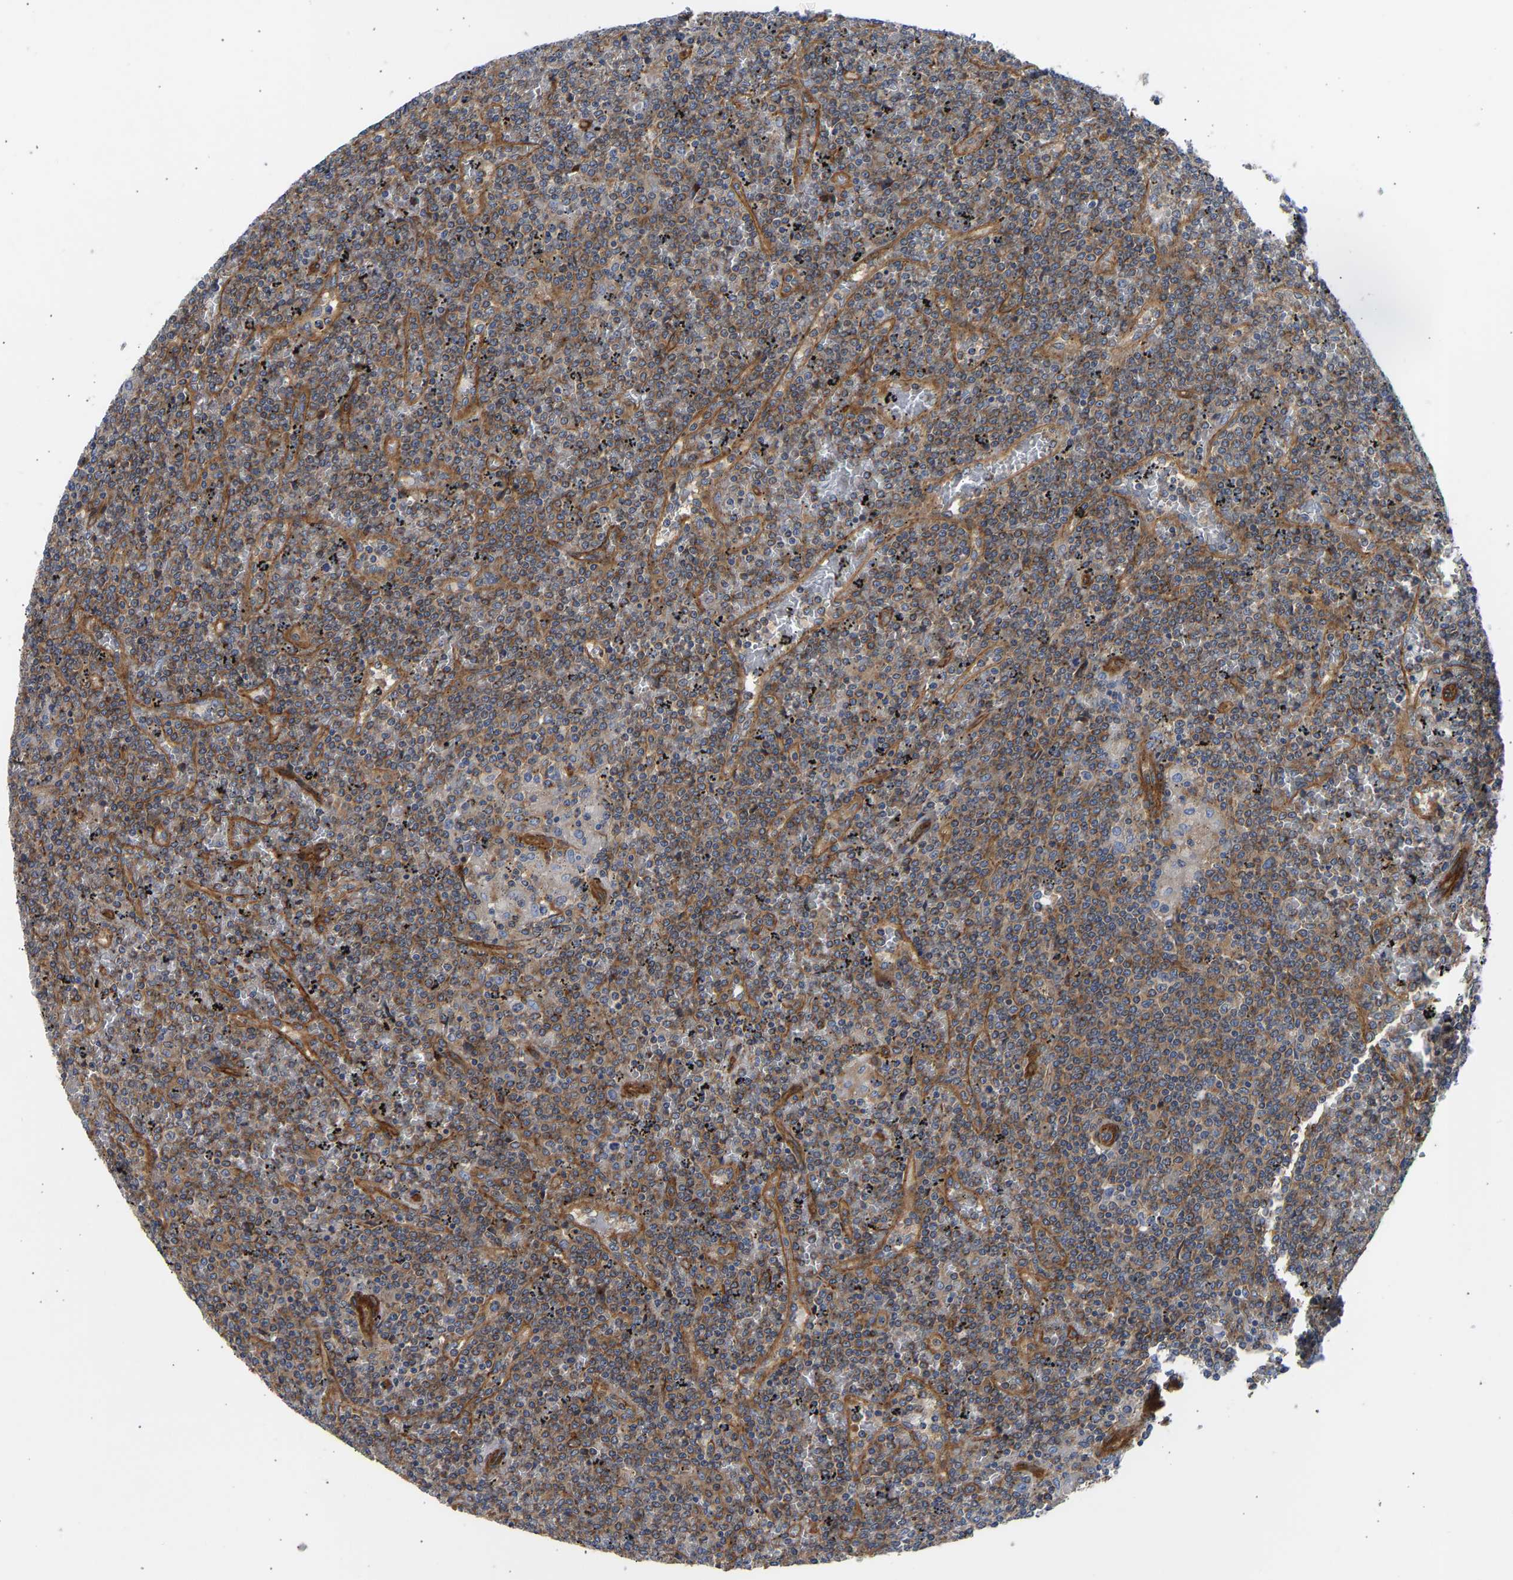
{"staining": {"intensity": "moderate", "quantity": ">75%", "location": "cytoplasmic/membranous"}, "tissue": "lymphoma", "cell_type": "Tumor cells", "image_type": "cancer", "snomed": [{"axis": "morphology", "description": "Malignant lymphoma, non-Hodgkin's type, Low grade"}, {"axis": "topography", "description": "Spleen"}], "caption": "Immunohistochemistry (IHC) photomicrograph of human low-grade malignant lymphoma, non-Hodgkin's type stained for a protein (brown), which shows medium levels of moderate cytoplasmic/membranous positivity in about >75% of tumor cells.", "gene": "MYO1C", "patient": {"sex": "female", "age": 19}}